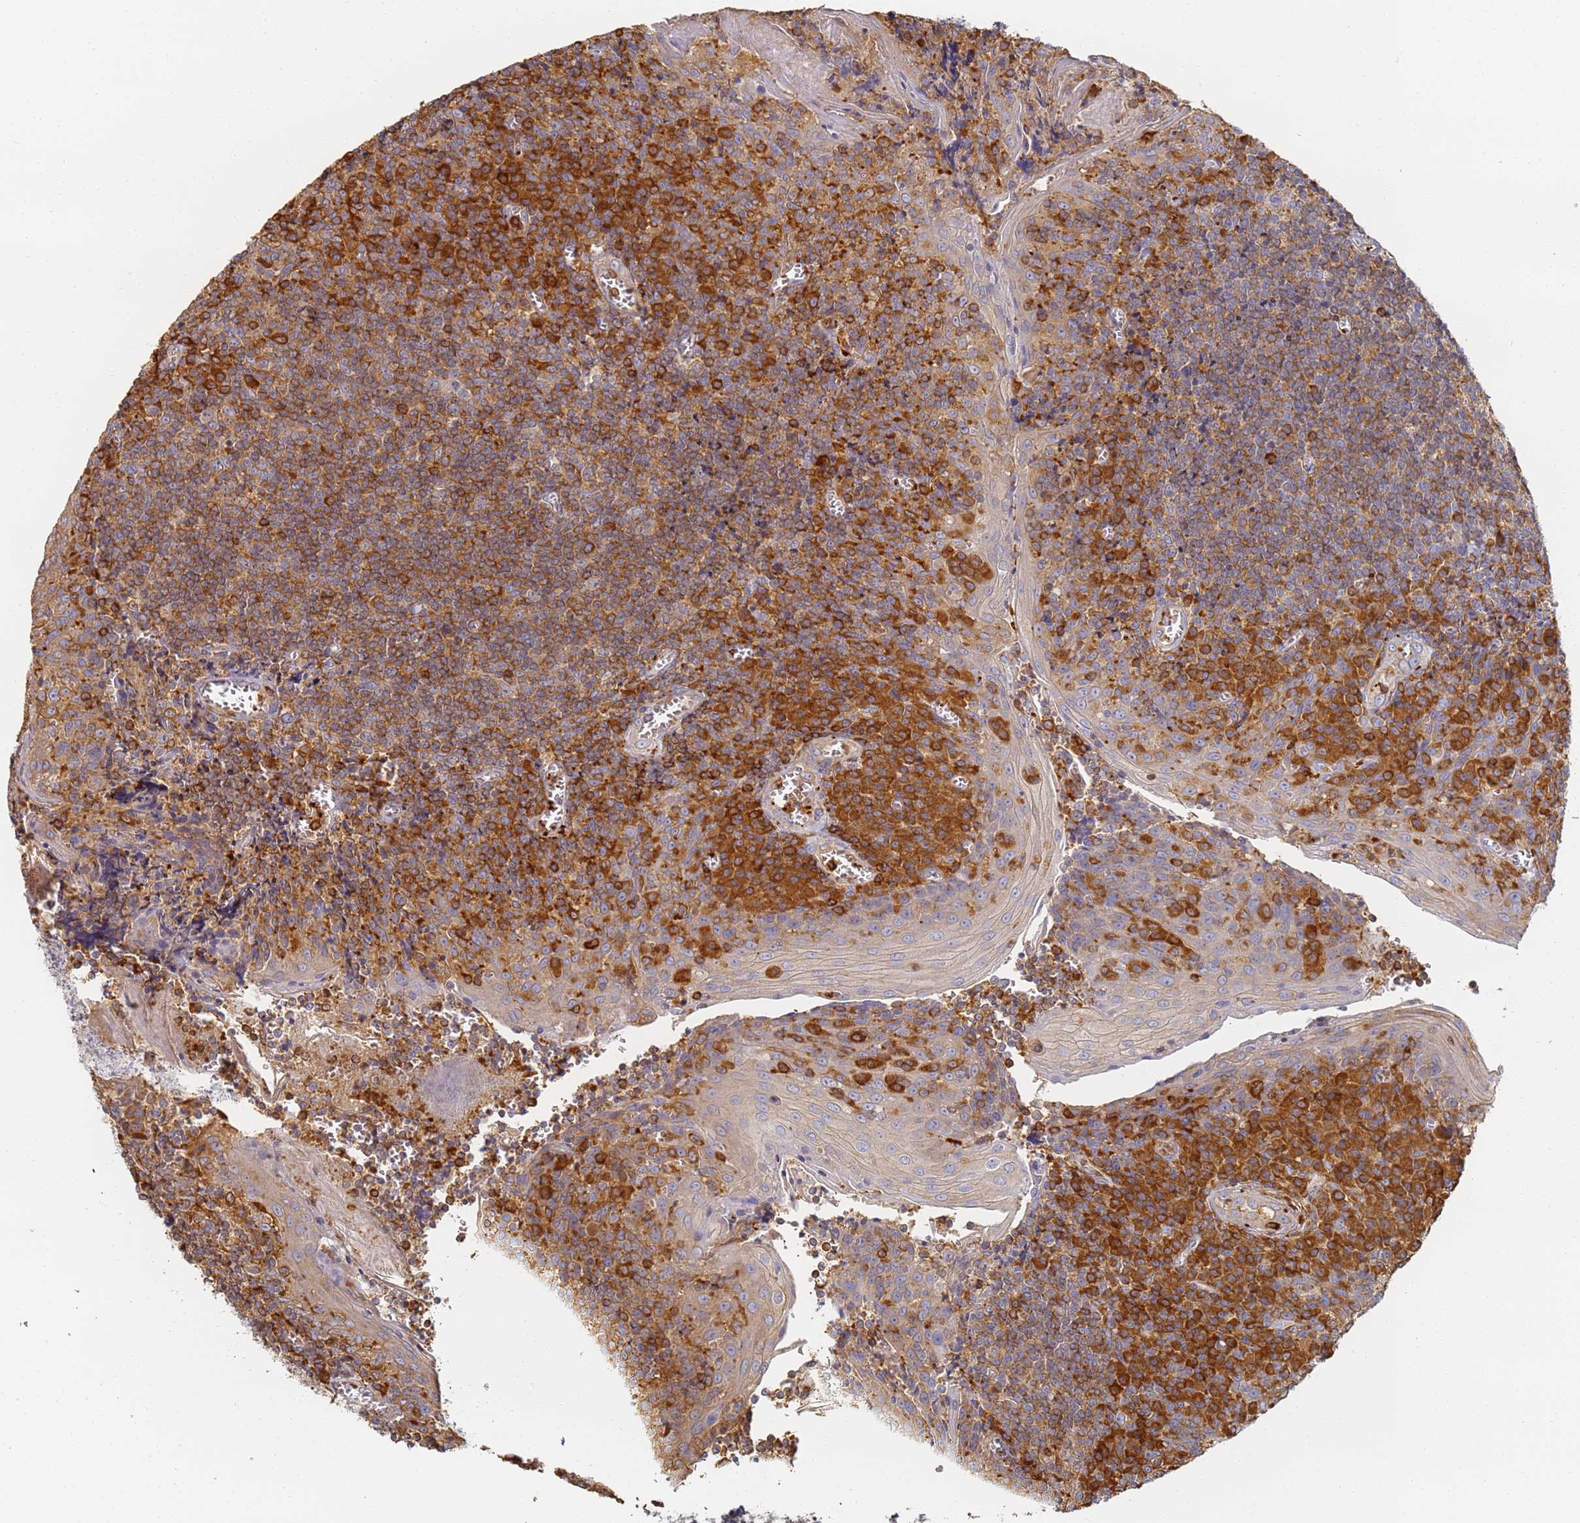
{"staining": {"intensity": "strong", "quantity": "<25%", "location": "cytoplasmic/membranous"}, "tissue": "tonsil", "cell_type": "Germinal center cells", "image_type": "normal", "snomed": [{"axis": "morphology", "description": "Normal tissue, NOS"}, {"axis": "topography", "description": "Tonsil"}], "caption": "This is a histology image of immunohistochemistry staining of benign tonsil, which shows strong staining in the cytoplasmic/membranous of germinal center cells.", "gene": "BIN2", "patient": {"sex": "male", "age": 27}}